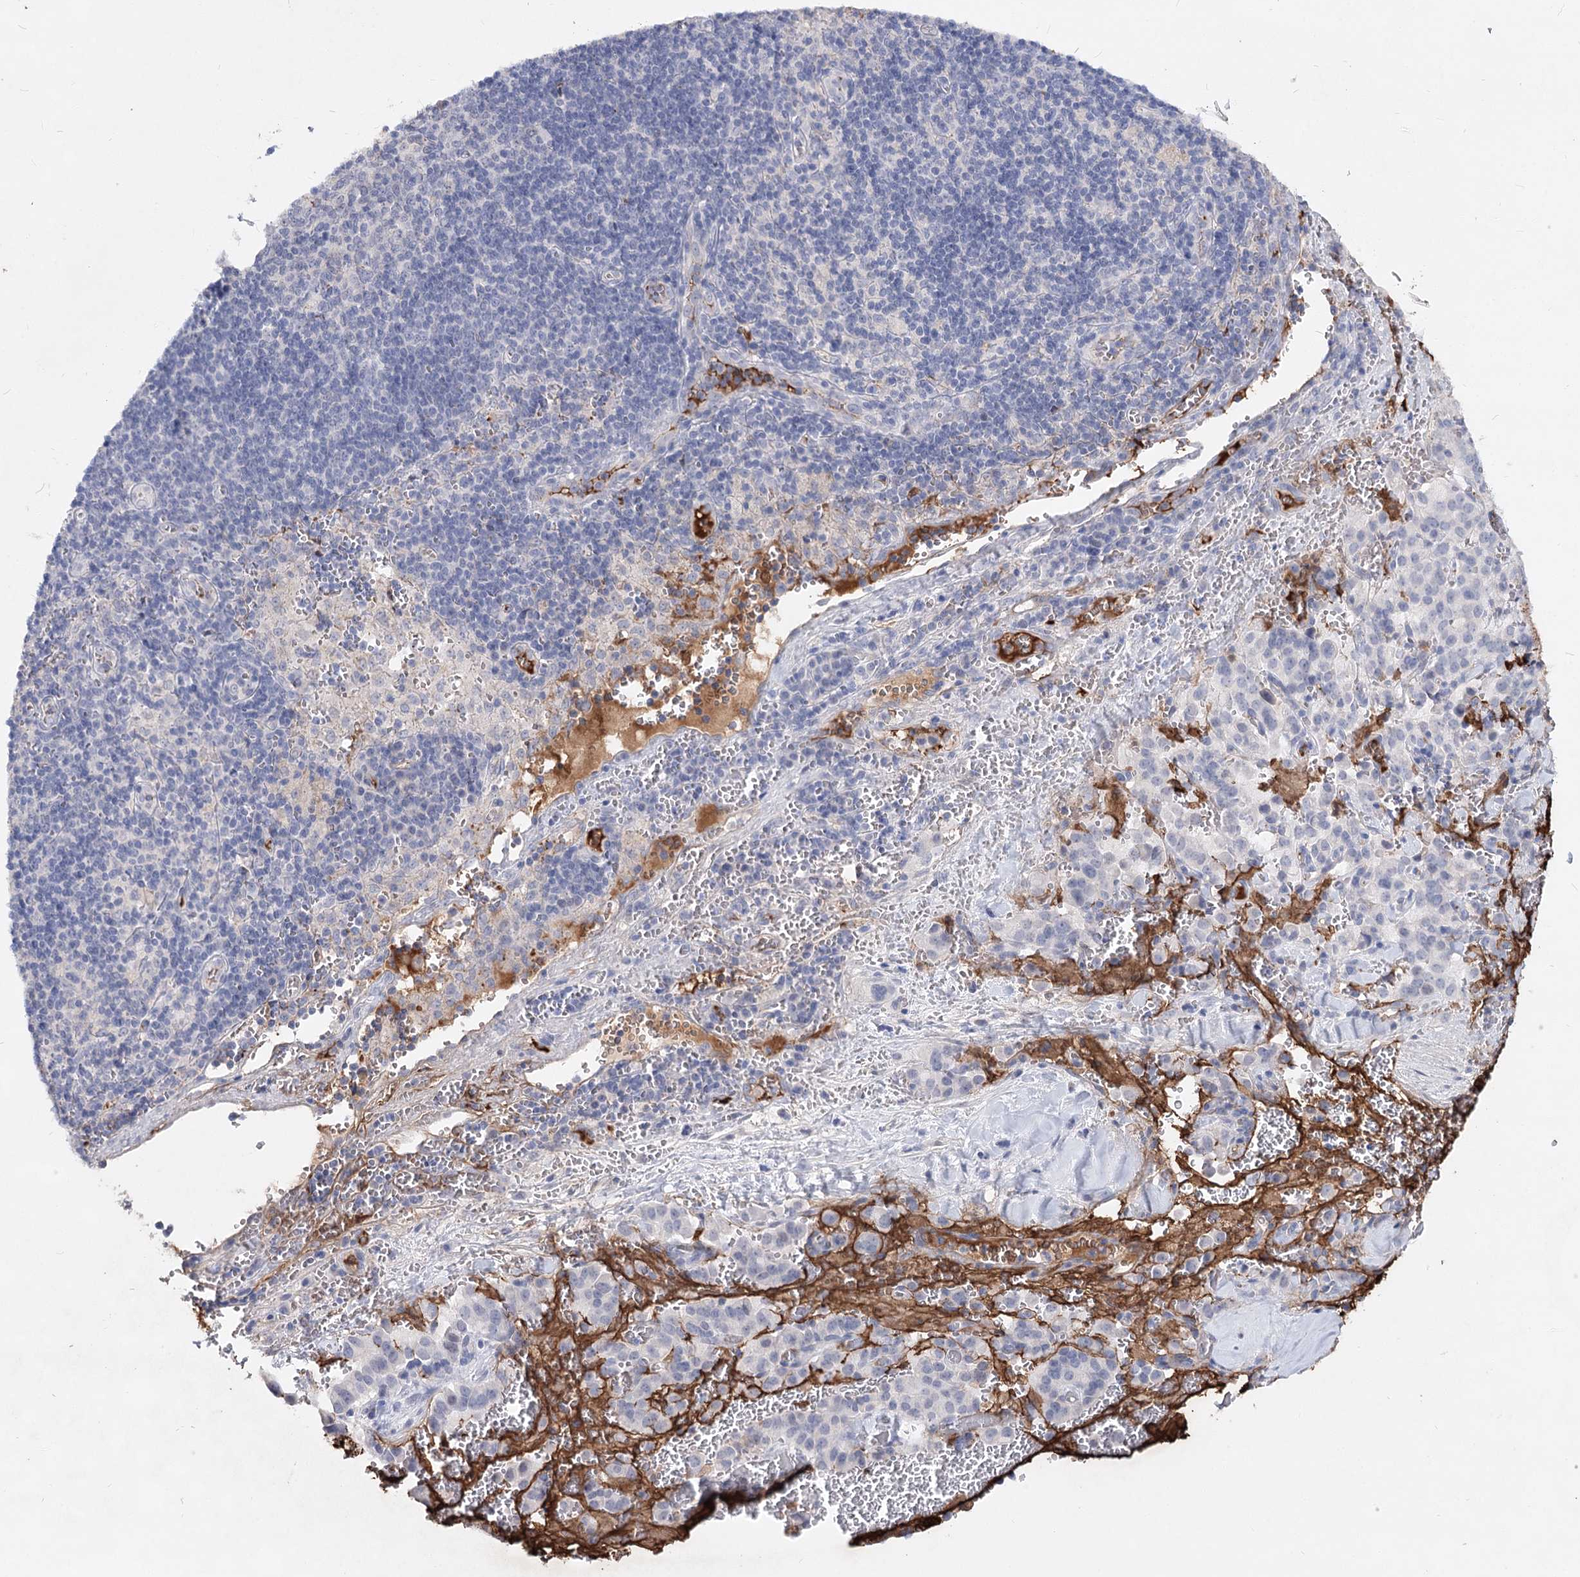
{"staining": {"intensity": "negative", "quantity": "none", "location": "none"}, "tissue": "pancreatic cancer", "cell_type": "Tumor cells", "image_type": "cancer", "snomed": [{"axis": "morphology", "description": "Adenocarcinoma, NOS"}, {"axis": "topography", "description": "Pancreas"}], "caption": "A micrograph of human pancreatic adenocarcinoma is negative for staining in tumor cells.", "gene": "TASOR2", "patient": {"sex": "male", "age": 65}}